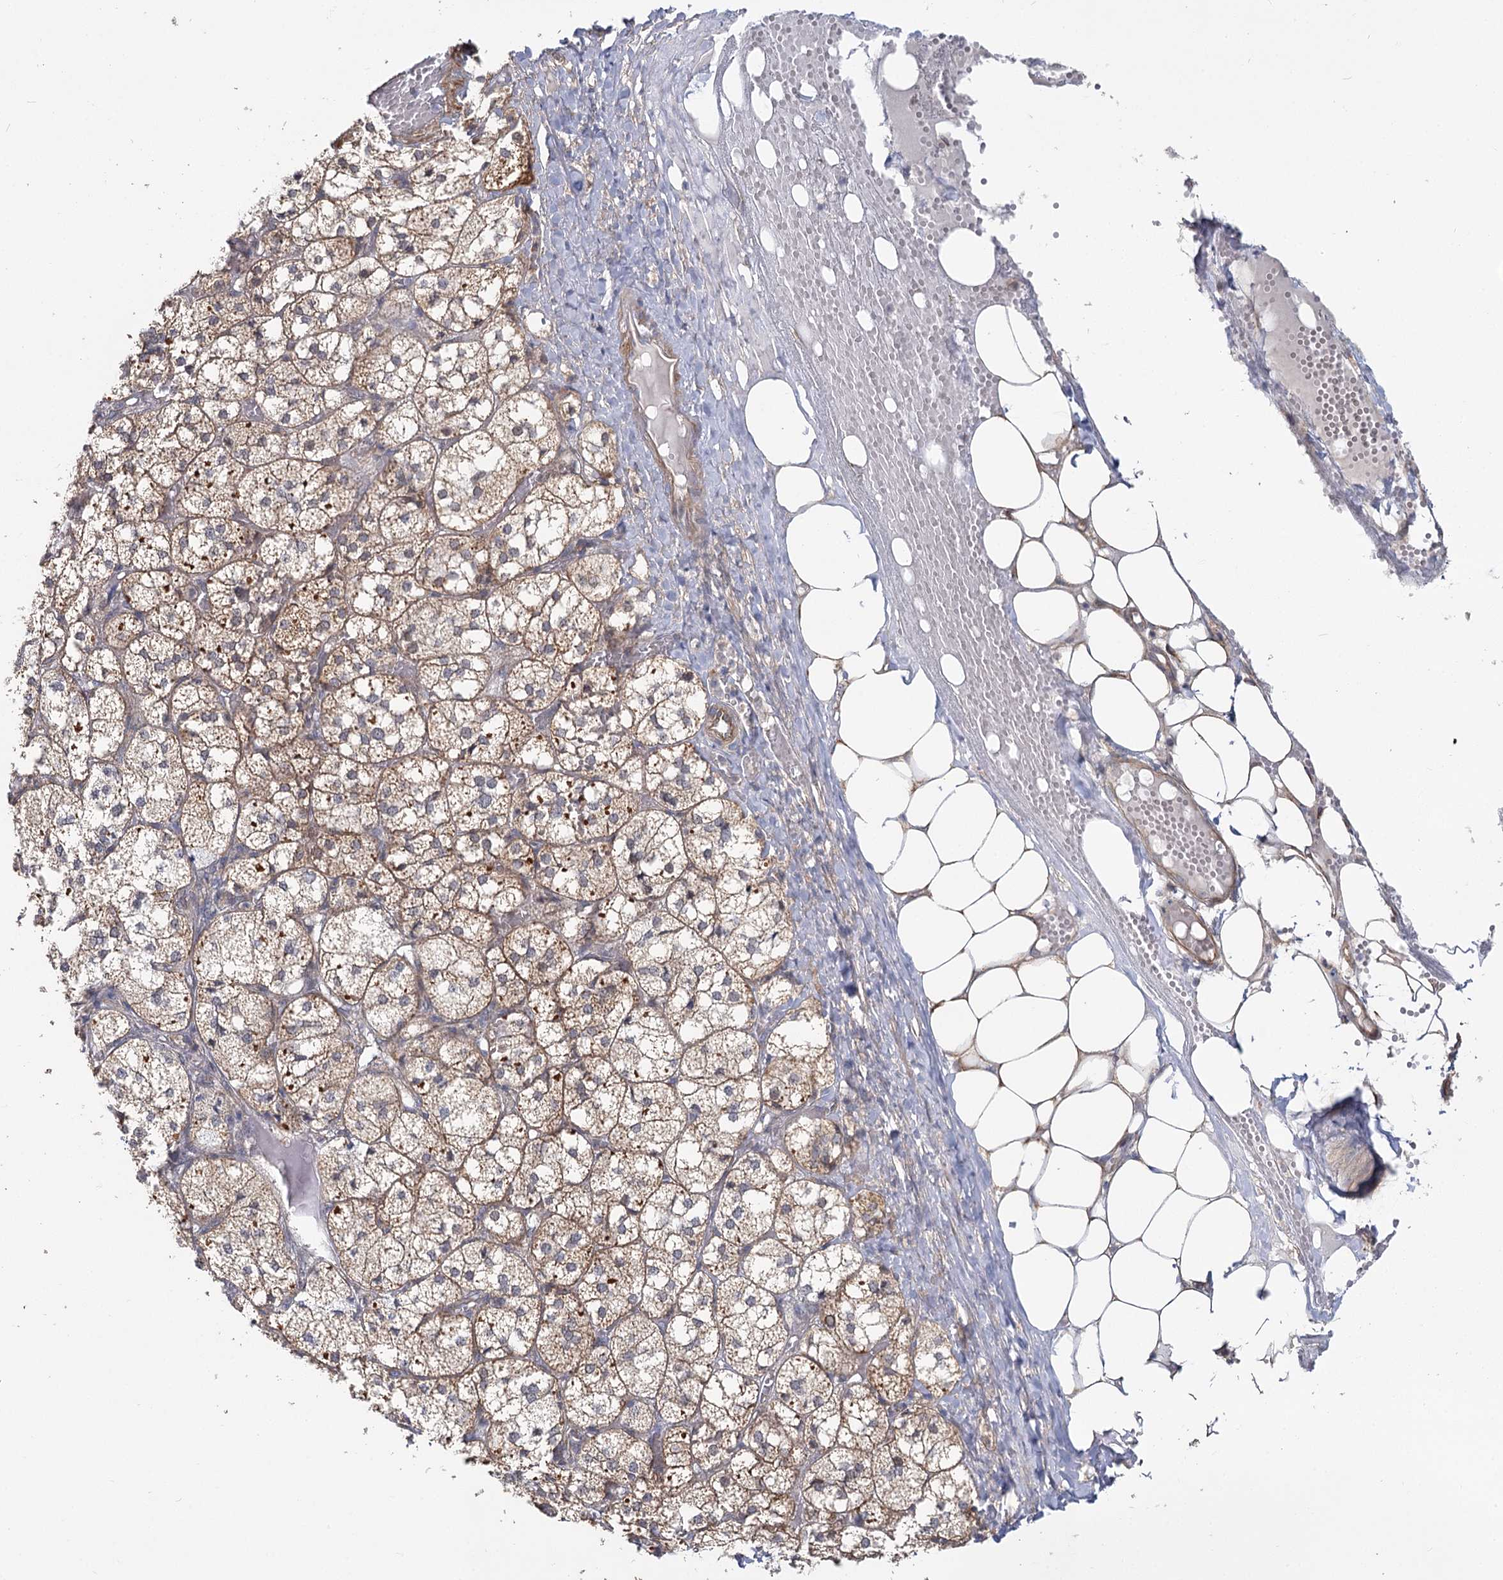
{"staining": {"intensity": "moderate", "quantity": "25%-75%", "location": "cytoplasmic/membranous"}, "tissue": "adrenal gland", "cell_type": "Glandular cells", "image_type": "normal", "snomed": [{"axis": "morphology", "description": "Normal tissue, NOS"}, {"axis": "topography", "description": "Adrenal gland"}], "caption": "A high-resolution histopathology image shows IHC staining of normal adrenal gland, which demonstrates moderate cytoplasmic/membranous staining in about 25%-75% of glandular cells.", "gene": "TBC1D9B", "patient": {"sex": "female", "age": 61}}